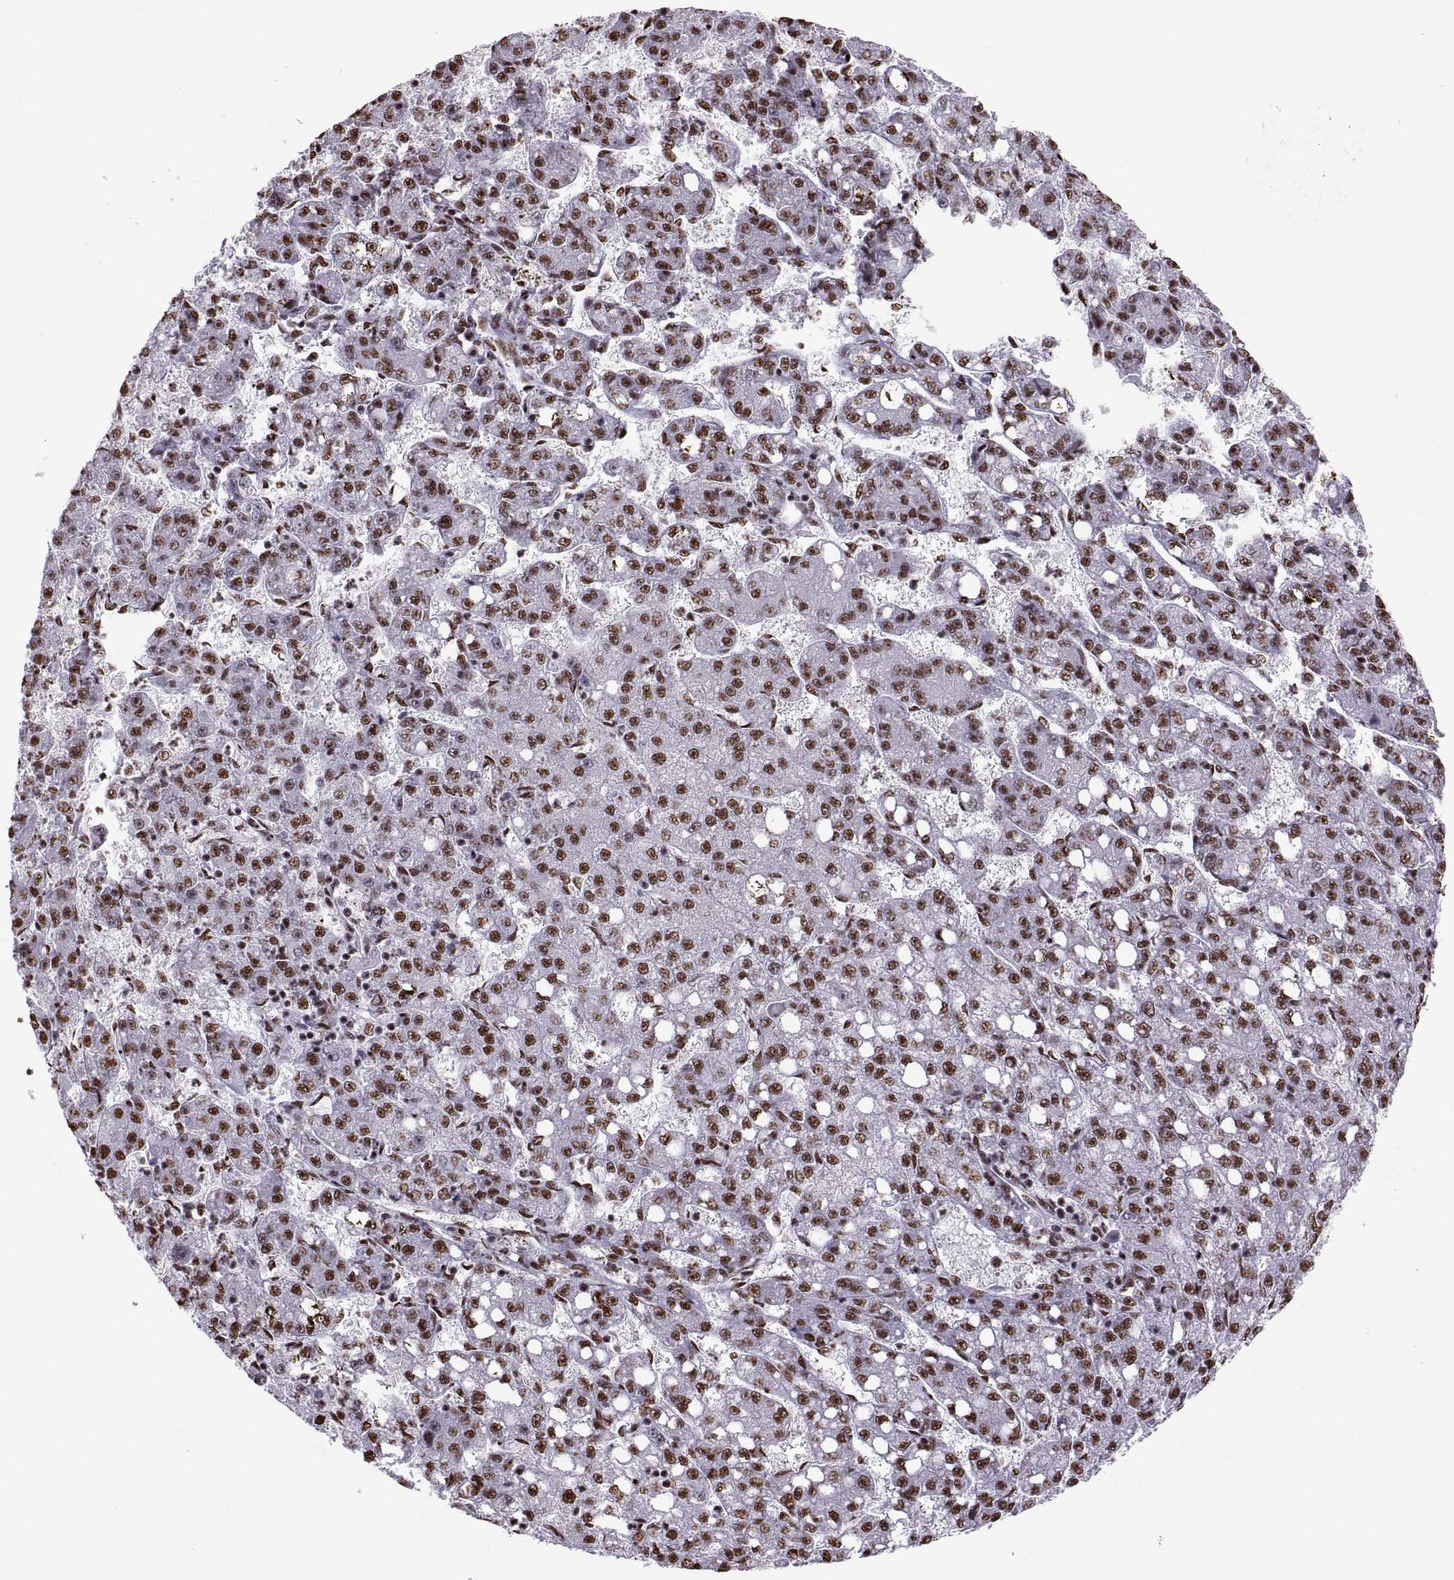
{"staining": {"intensity": "strong", "quantity": "25%-75%", "location": "nuclear"}, "tissue": "liver cancer", "cell_type": "Tumor cells", "image_type": "cancer", "snomed": [{"axis": "morphology", "description": "Carcinoma, Hepatocellular, NOS"}, {"axis": "topography", "description": "Liver"}], "caption": "An image showing strong nuclear staining in approximately 25%-75% of tumor cells in liver cancer, as visualized by brown immunohistochemical staining.", "gene": "SNAI1", "patient": {"sex": "female", "age": 65}}